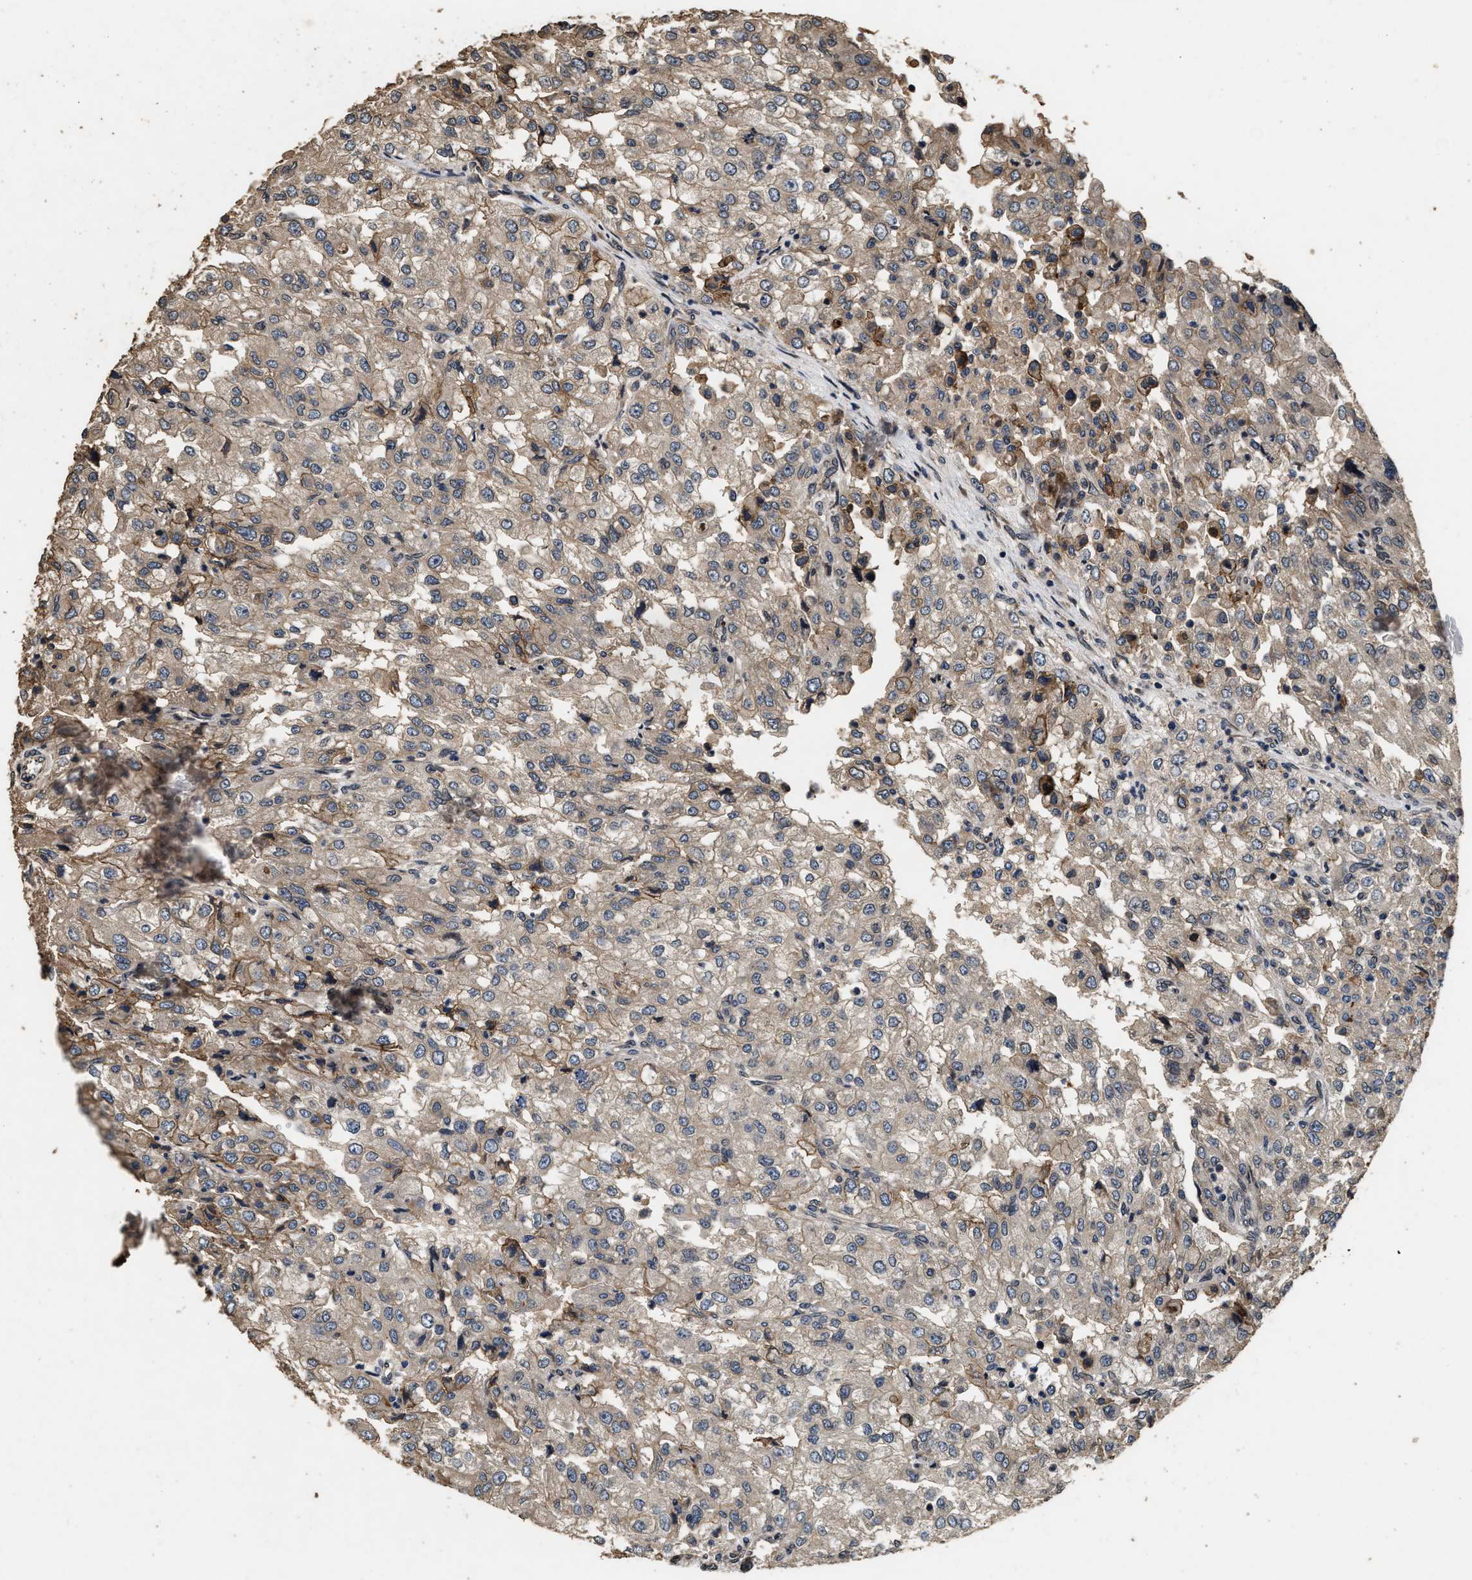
{"staining": {"intensity": "weak", "quantity": ">75%", "location": "cytoplasmic/membranous"}, "tissue": "renal cancer", "cell_type": "Tumor cells", "image_type": "cancer", "snomed": [{"axis": "morphology", "description": "Adenocarcinoma, NOS"}, {"axis": "topography", "description": "Kidney"}], "caption": "Approximately >75% of tumor cells in renal cancer demonstrate weak cytoplasmic/membranous protein staining as visualized by brown immunohistochemical staining.", "gene": "ACCS", "patient": {"sex": "female", "age": 54}}